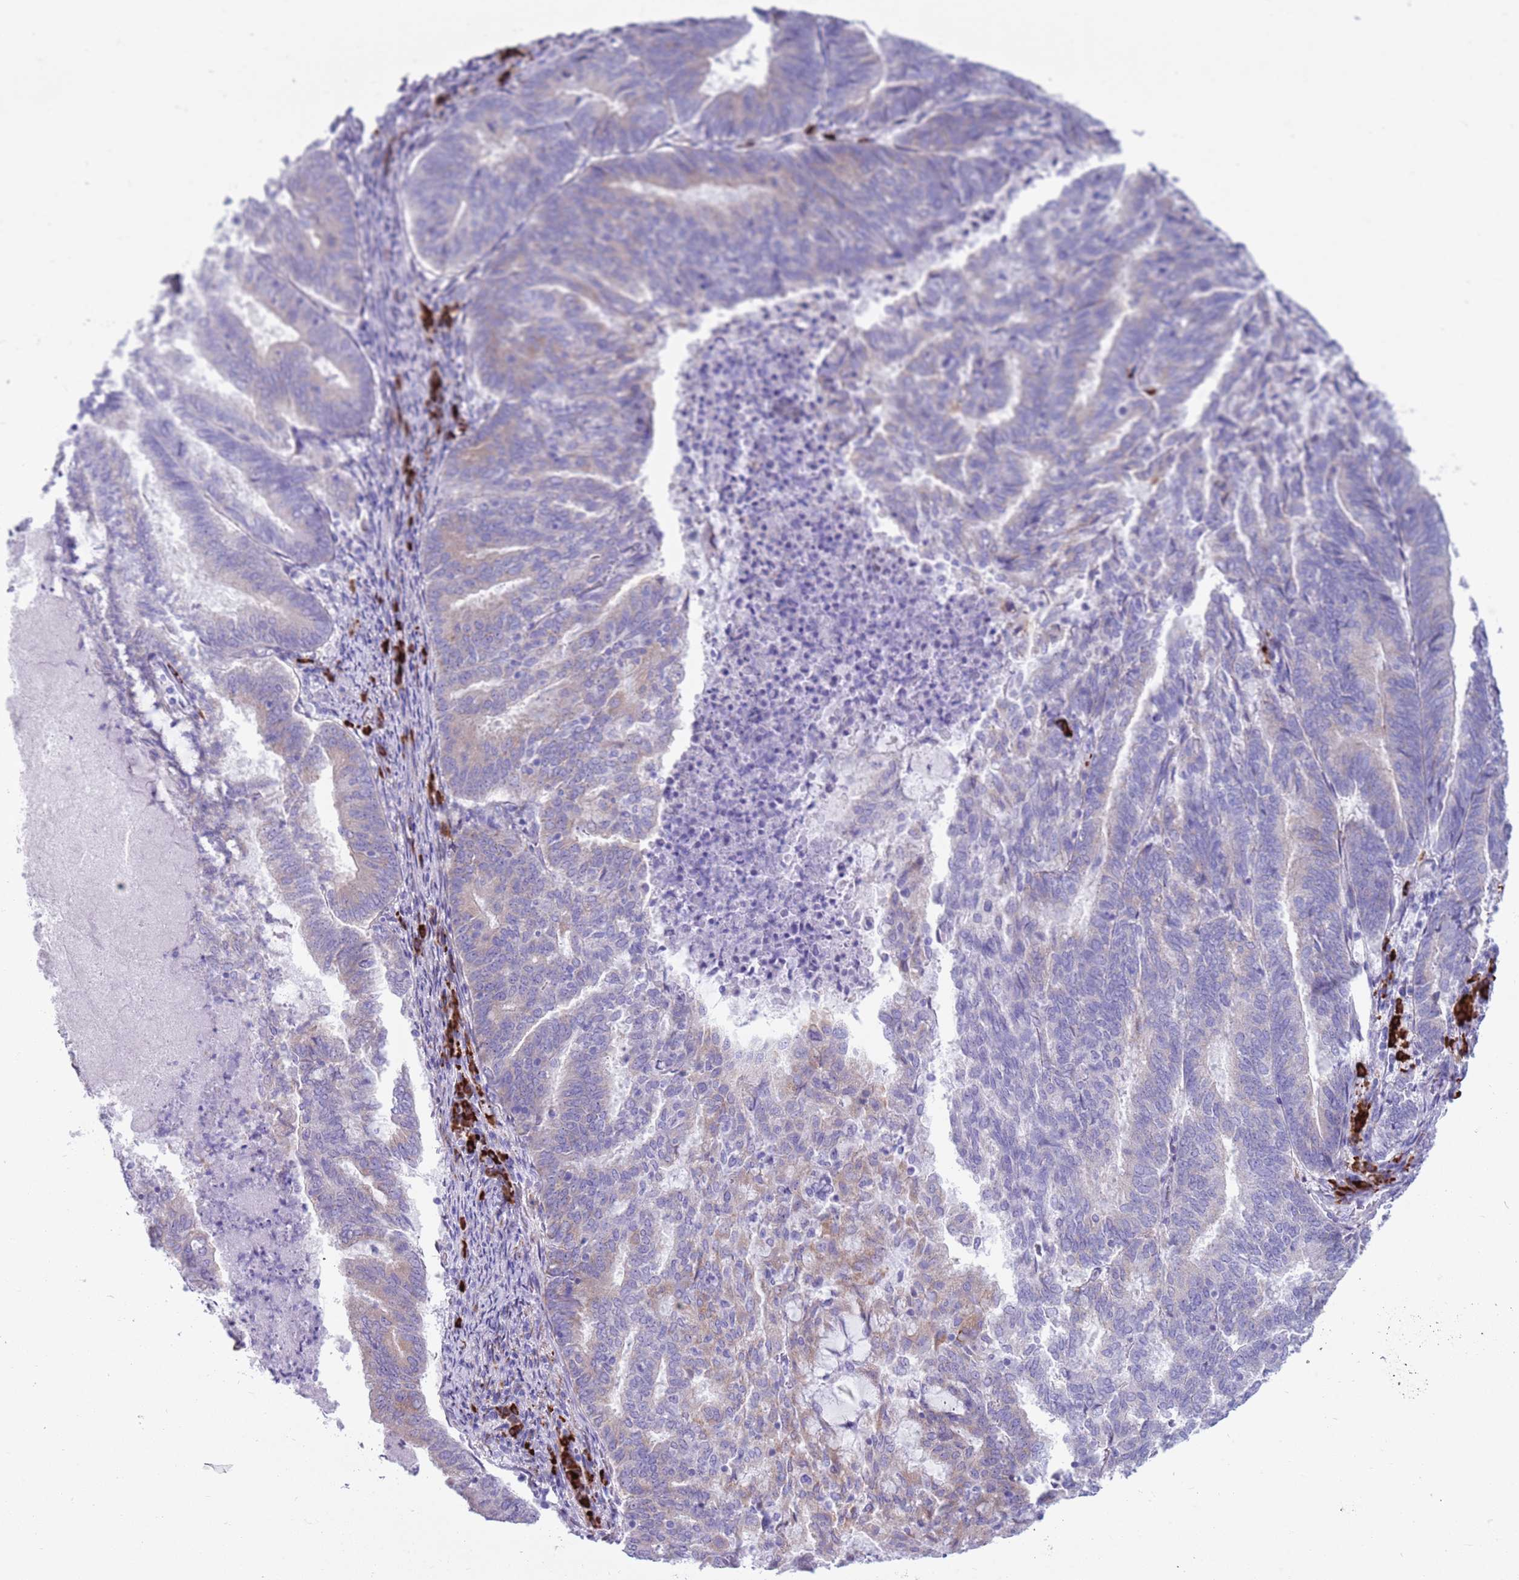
{"staining": {"intensity": "moderate", "quantity": "<25%", "location": "cytoplasmic/membranous"}, "tissue": "endometrial cancer", "cell_type": "Tumor cells", "image_type": "cancer", "snomed": [{"axis": "morphology", "description": "Adenocarcinoma, NOS"}, {"axis": "topography", "description": "Endometrium"}], "caption": "An IHC image of tumor tissue is shown. Protein staining in brown highlights moderate cytoplasmic/membranous positivity in endometrial adenocarcinoma within tumor cells.", "gene": "LY6G5B", "patient": {"sex": "female", "age": 80}}